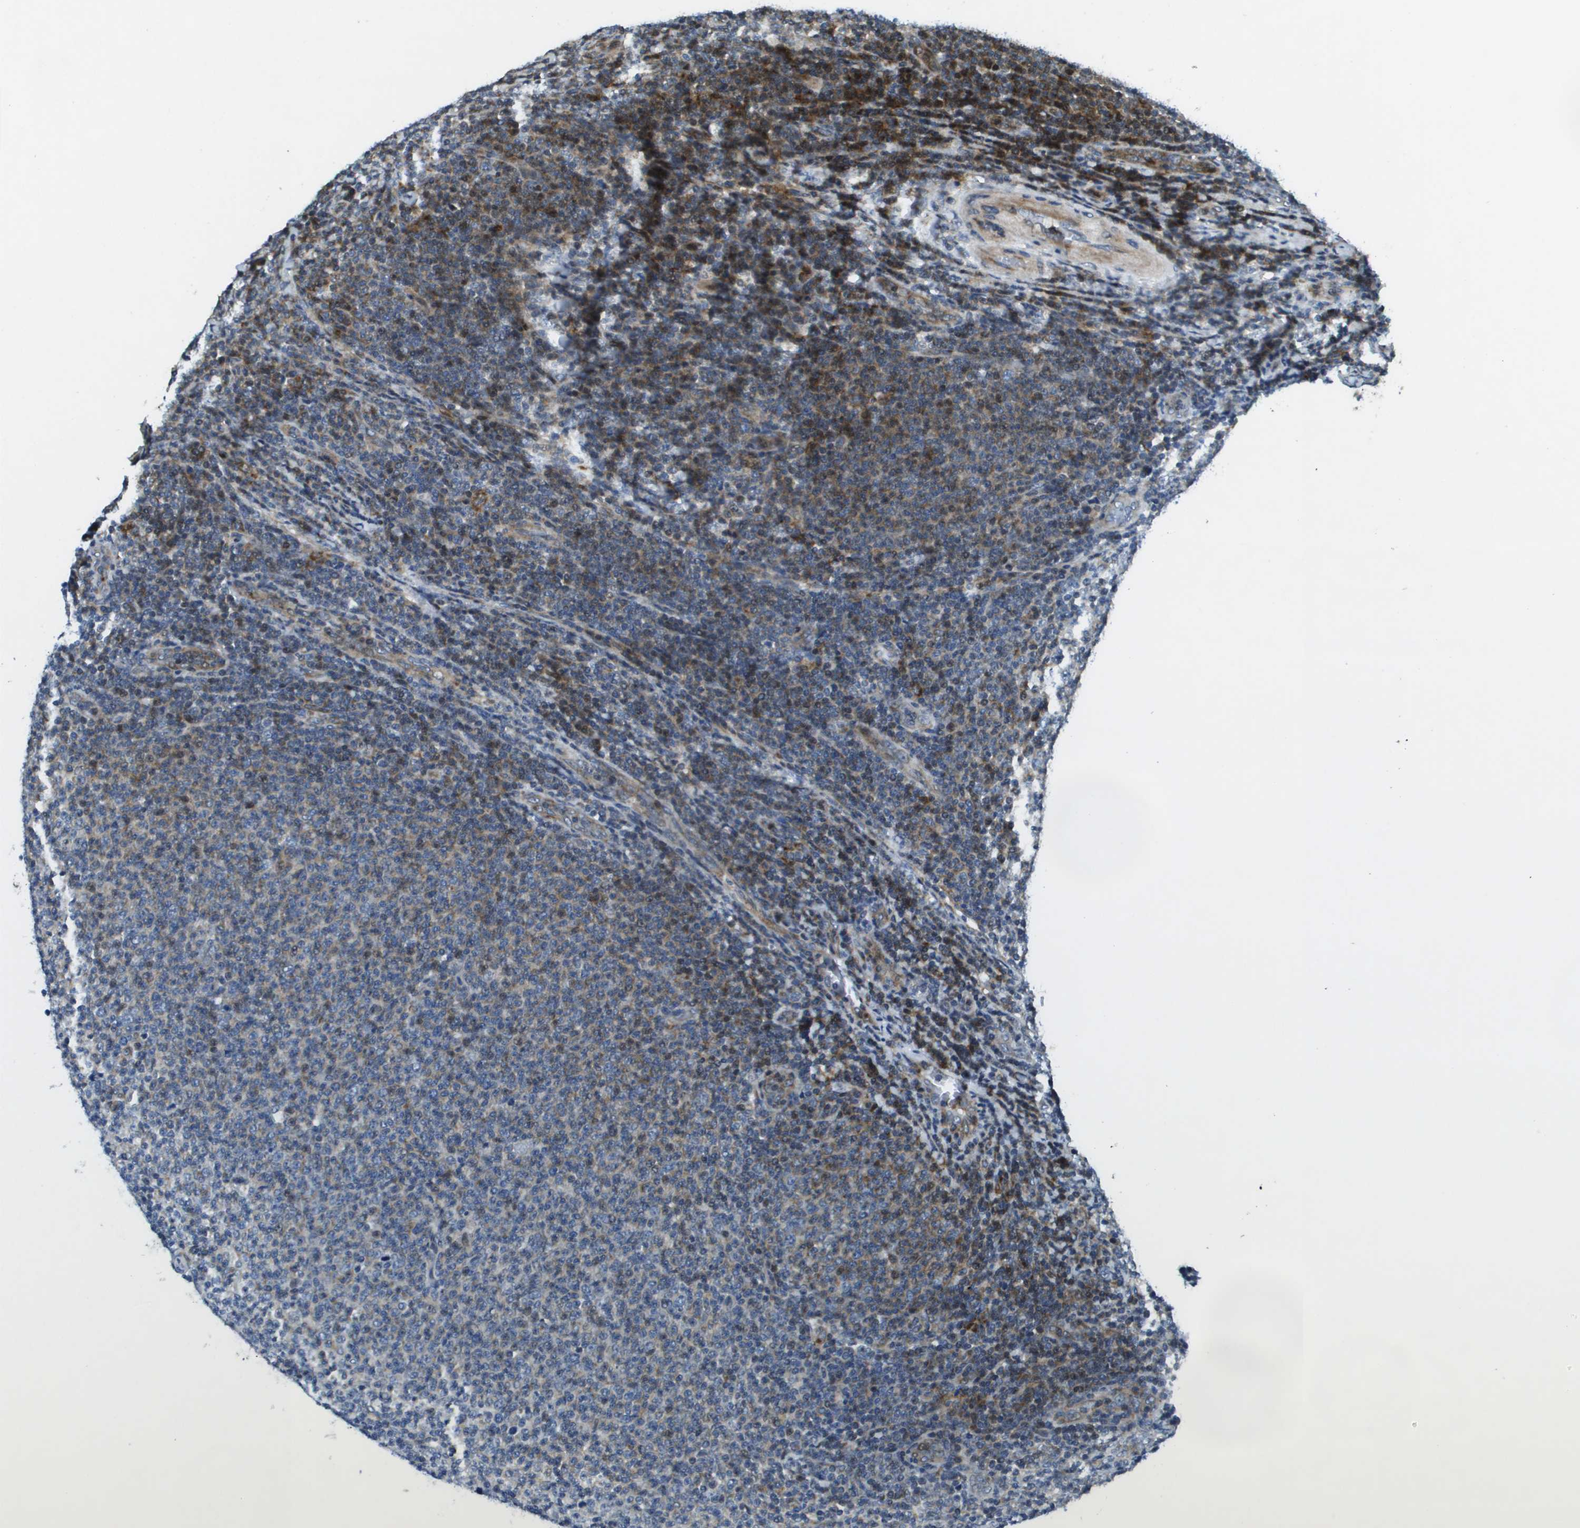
{"staining": {"intensity": "negative", "quantity": "none", "location": "none"}, "tissue": "lymphoma", "cell_type": "Tumor cells", "image_type": "cancer", "snomed": [{"axis": "morphology", "description": "Malignant lymphoma, non-Hodgkin's type, Low grade"}, {"axis": "topography", "description": "Lymph node"}], "caption": "This is a histopathology image of immunohistochemistry staining of low-grade malignant lymphoma, non-Hodgkin's type, which shows no expression in tumor cells.", "gene": "SCN4B", "patient": {"sex": "male", "age": 66}}